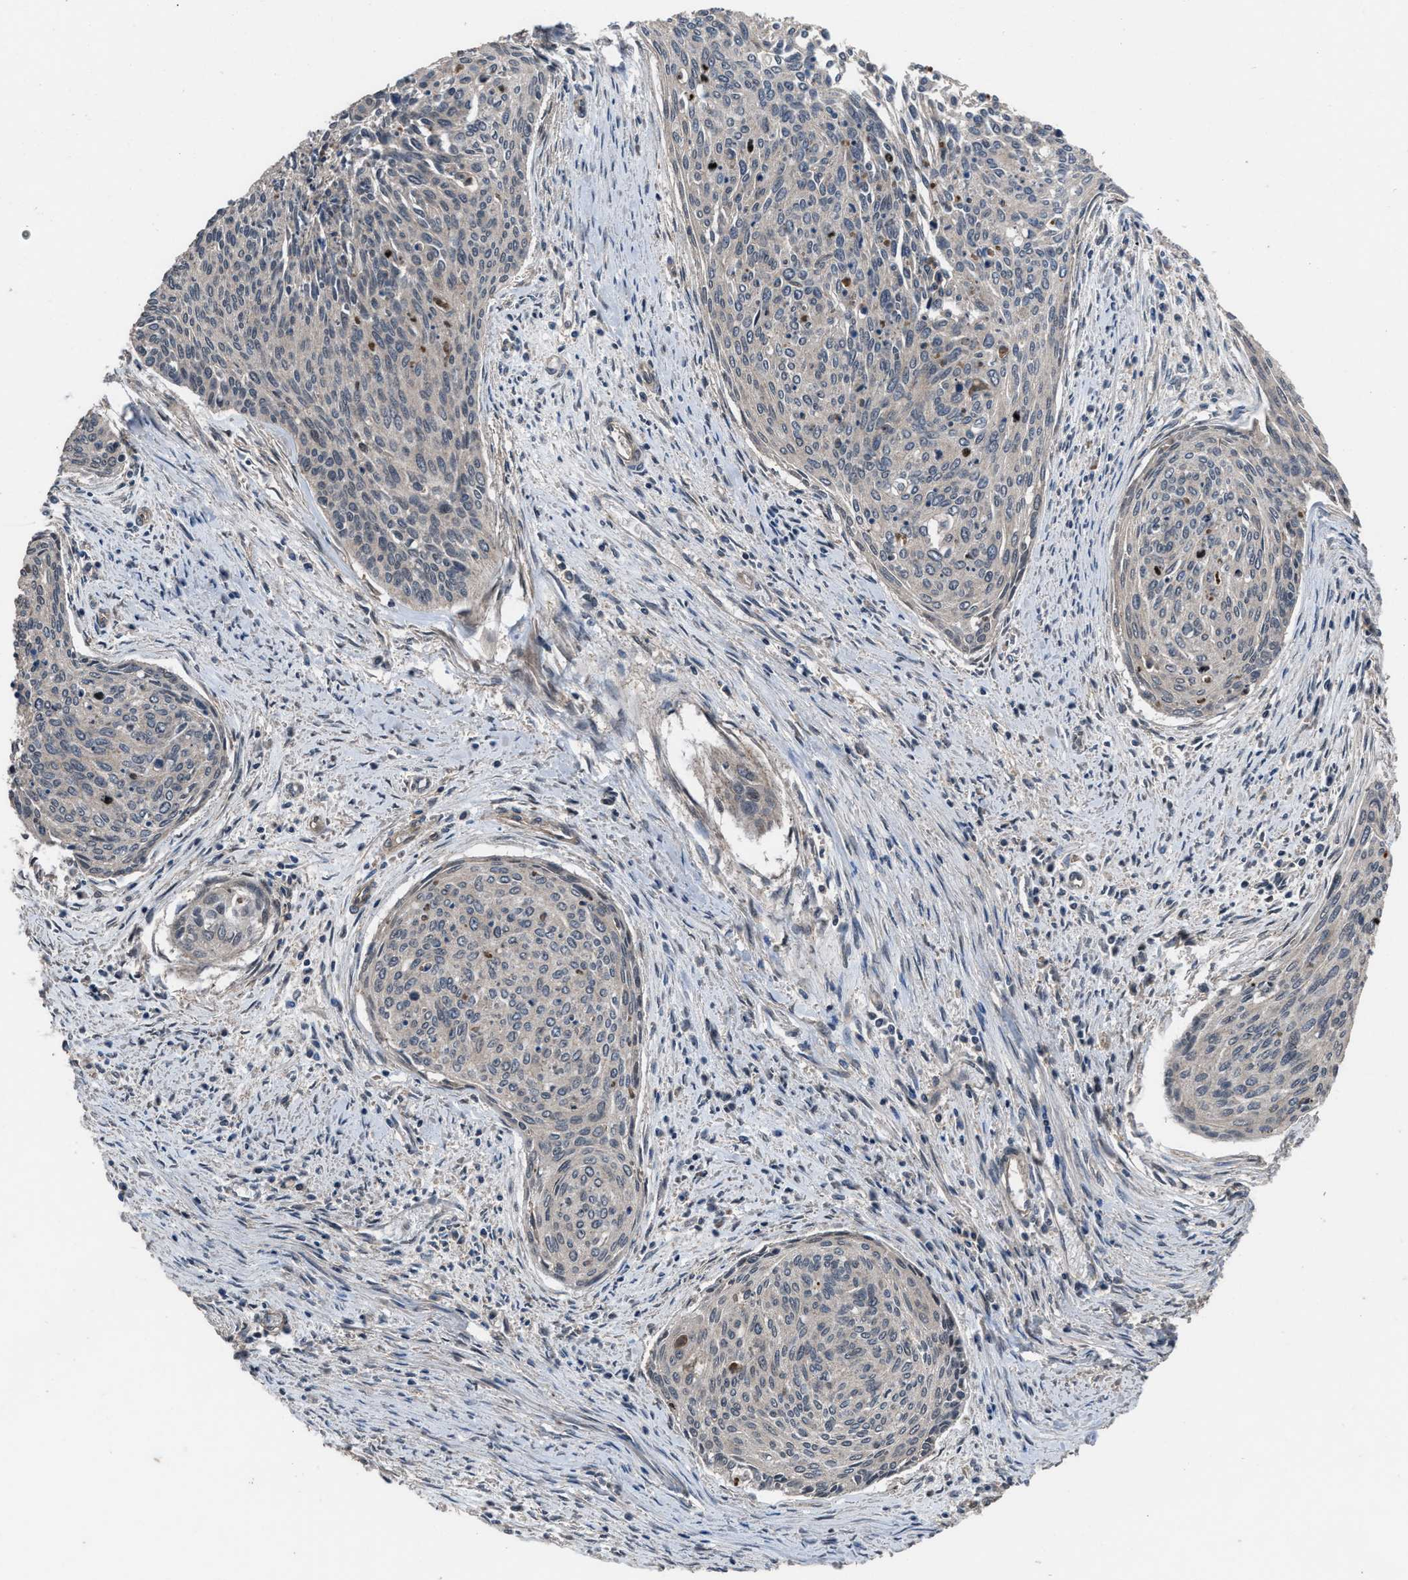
{"staining": {"intensity": "negative", "quantity": "none", "location": "none"}, "tissue": "cervical cancer", "cell_type": "Tumor cells", "image_type": "cancer", "snomed": [{"axis": "morphology", "description": "Squamous cell carcinoma, NOS"}, {"axis": "topography", "description": "Cervix"}], "caption": "The IHC photomicrograph has no significant expression in tumor cells of cervical cancer tissue. (IHC, brightfield microscopy, high magnification).", "gene": "UTRN", "patient": {"sex": "female", "age": 55}}